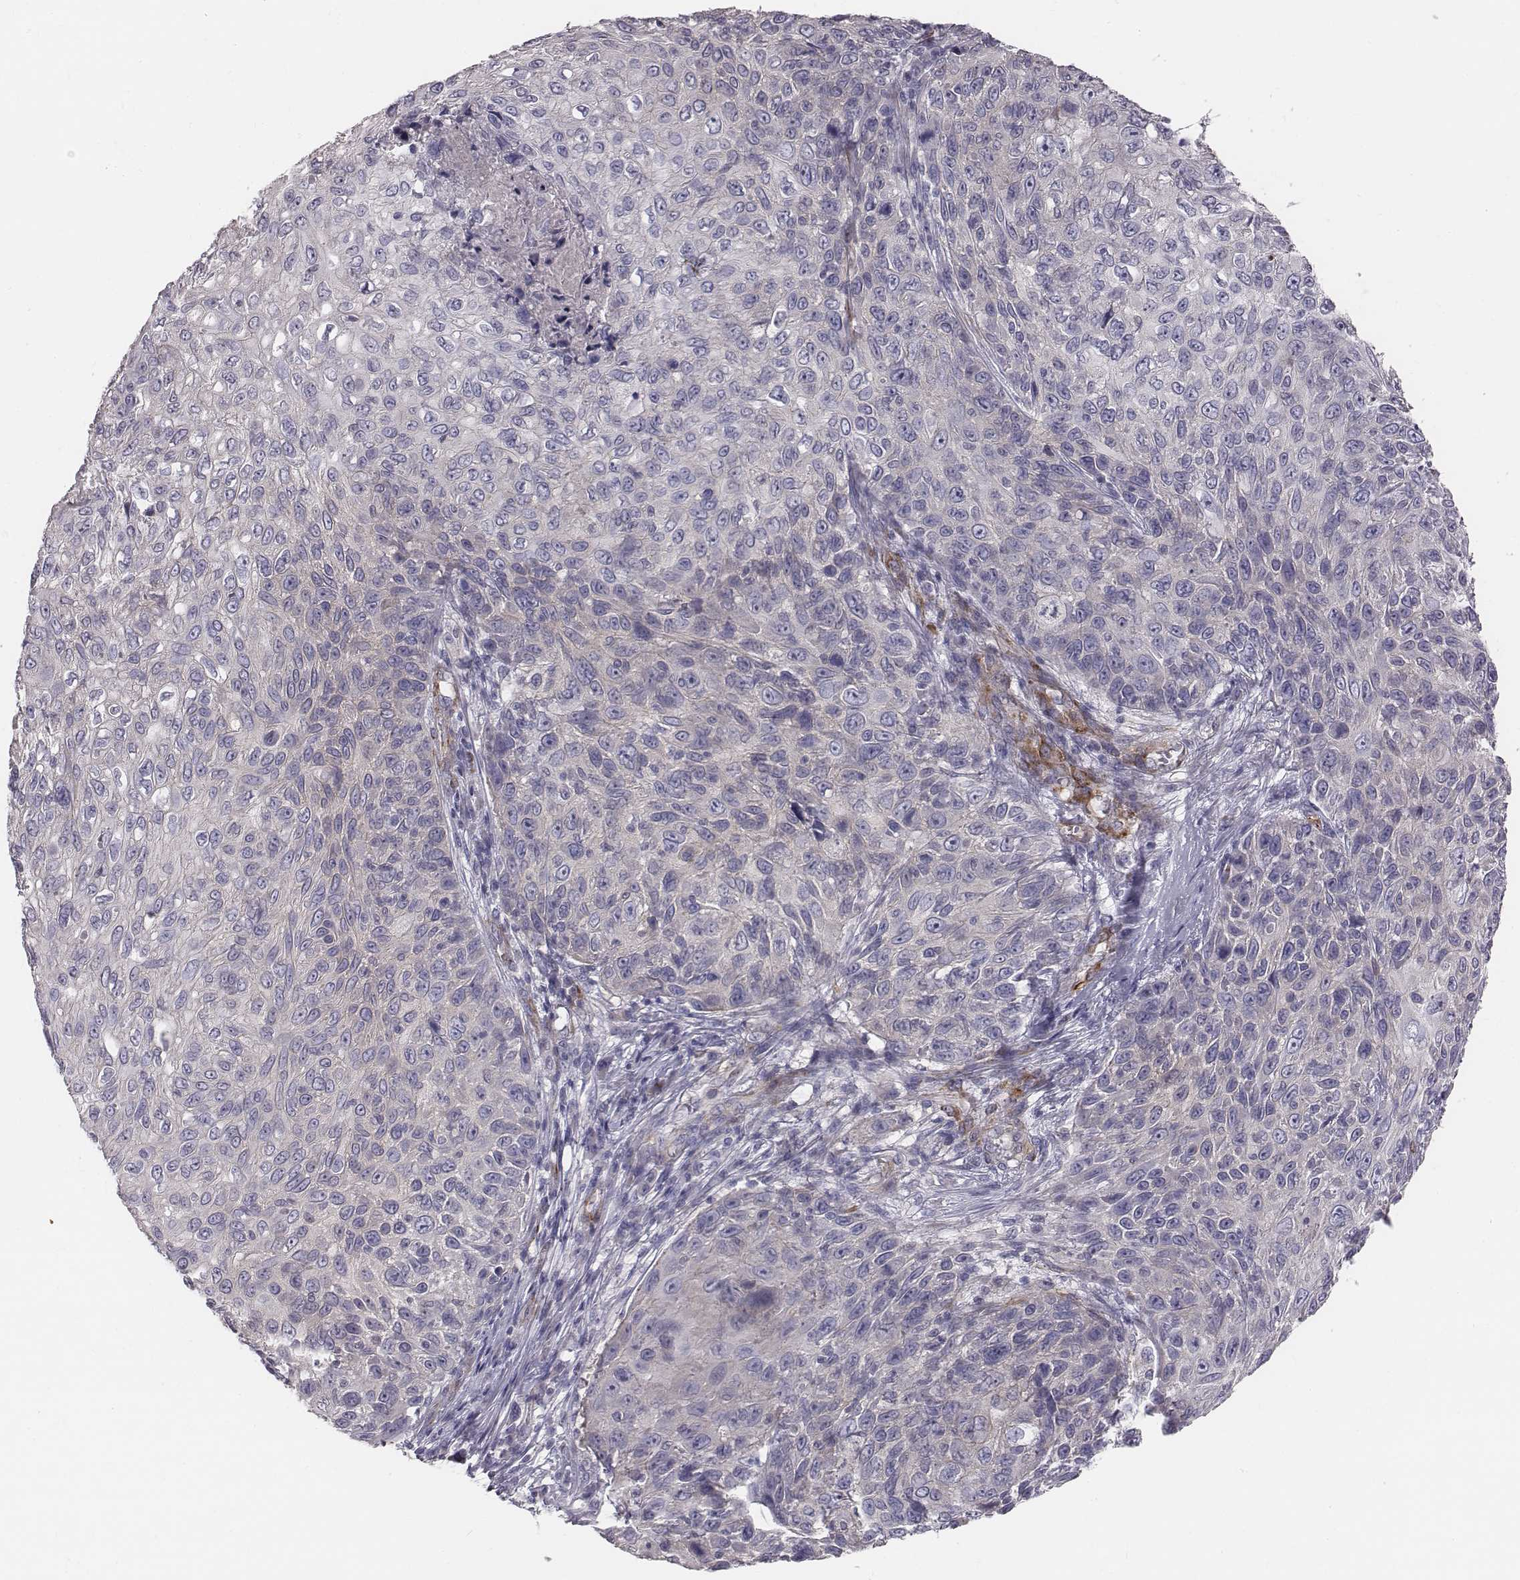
{"staining": {"intensity": "negative", "quantity": "none", "location": "none"}, "tissue": "skin cancer", "cell_type": "Tumor cells", "image_type": "cancer", "snomed": [{"axis": "morphology", "description": "Squamous cell carcinoma, NOS"}, {"axis": "topography", "description": "Skin"}], "caption": "Human skin squamous cell carcinoma stained for a protein using immunohistochemistry (IHC) displays no staining in tumor cells.", "gene": "PRKCZ", "patient": {"sex": "male", "age": 92}}